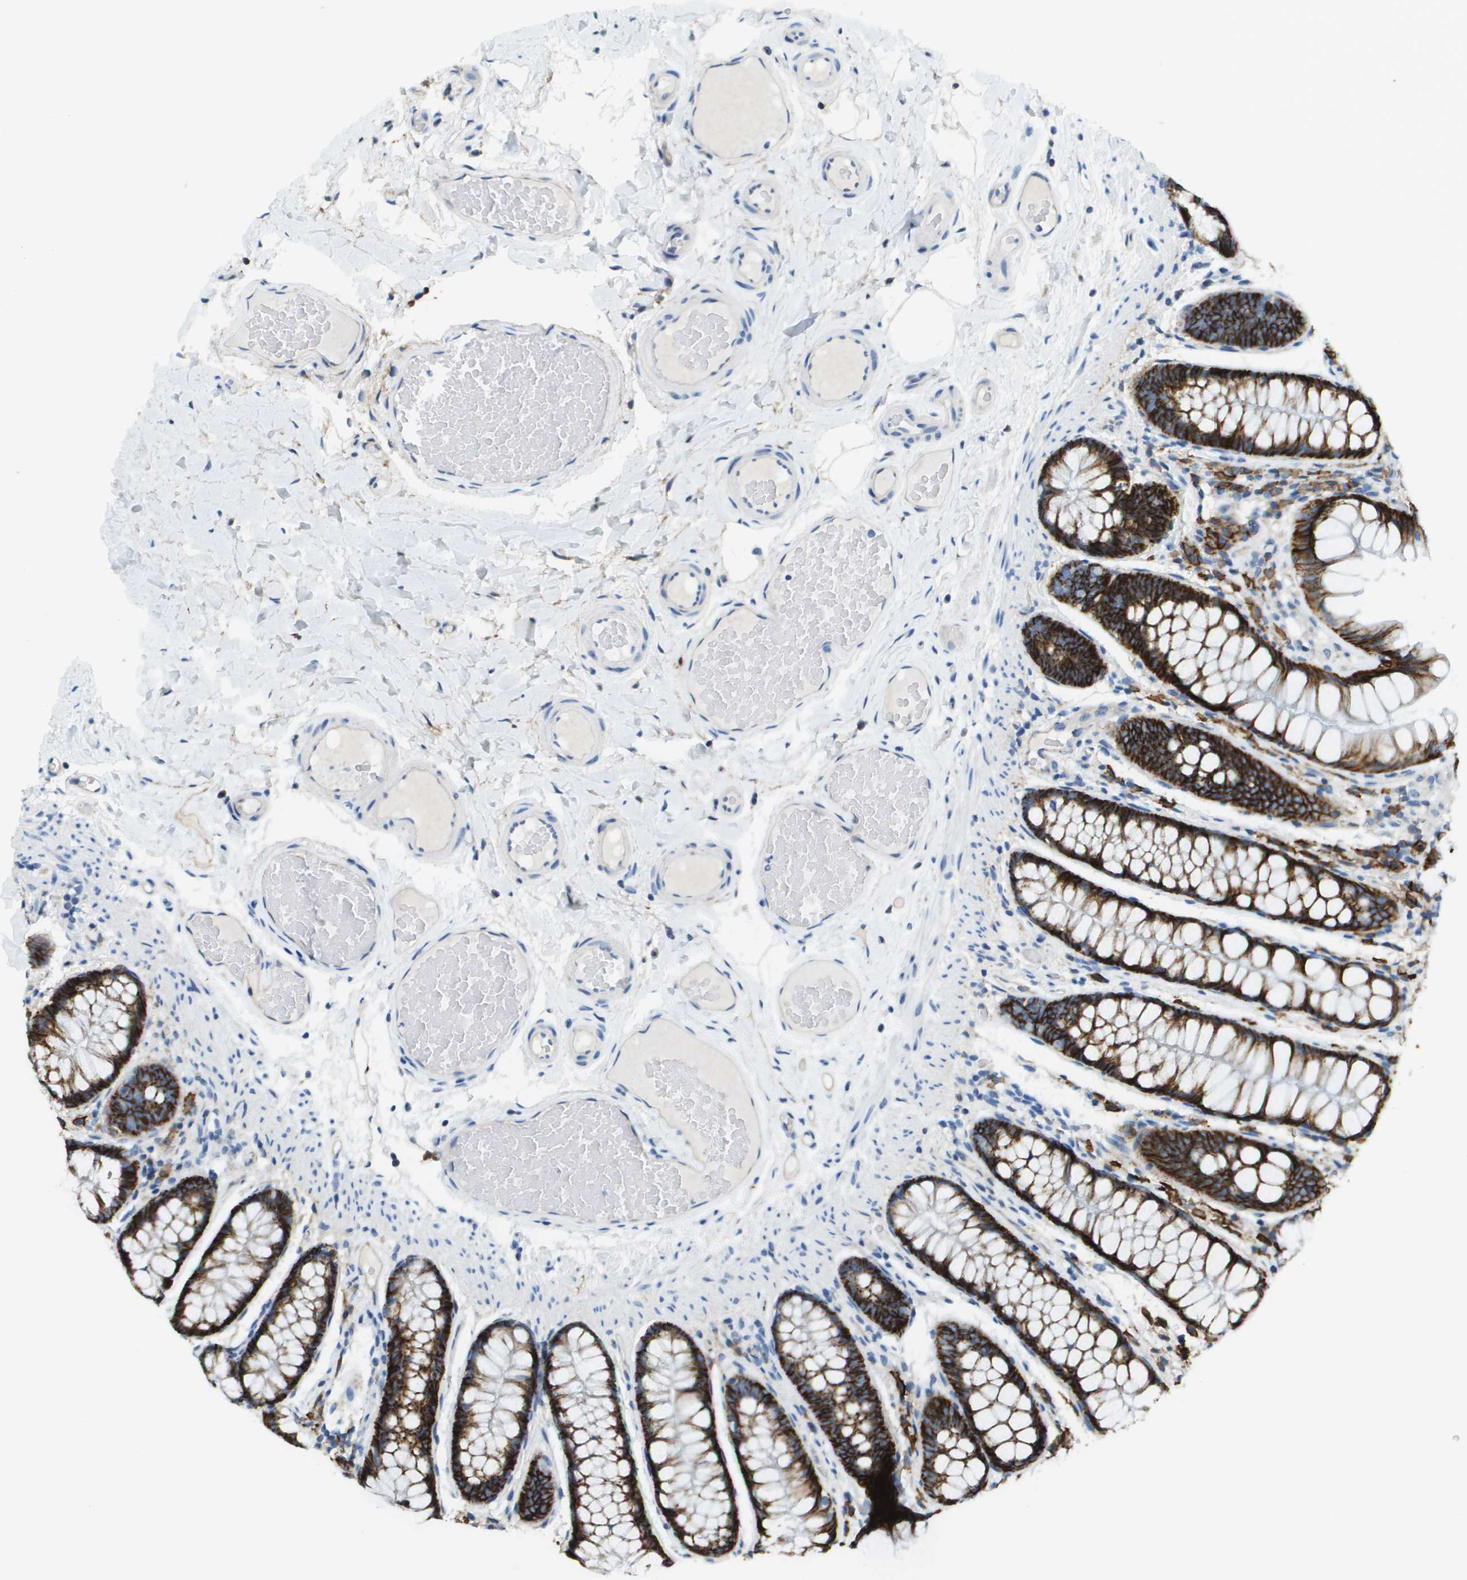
{"staining": {"intensity": "negative", "quantity": "none", "location": "none"}, "tissue": "colon", "cell_type": "Endothelial cells", "image_type": "normal", "snomed": [{"axis": "morphology", "description": "Normal tissue, NOS"}, {"axis": "topography", "description": "Colon"}], "caption": "Immunohistochemistry (IHC) micrograph of normal colon stained for a protein (brown), which demonstrates no expression in endothelial cells.", "gene": "SDC1", "patient": {"sex": "female", "age": 56}}